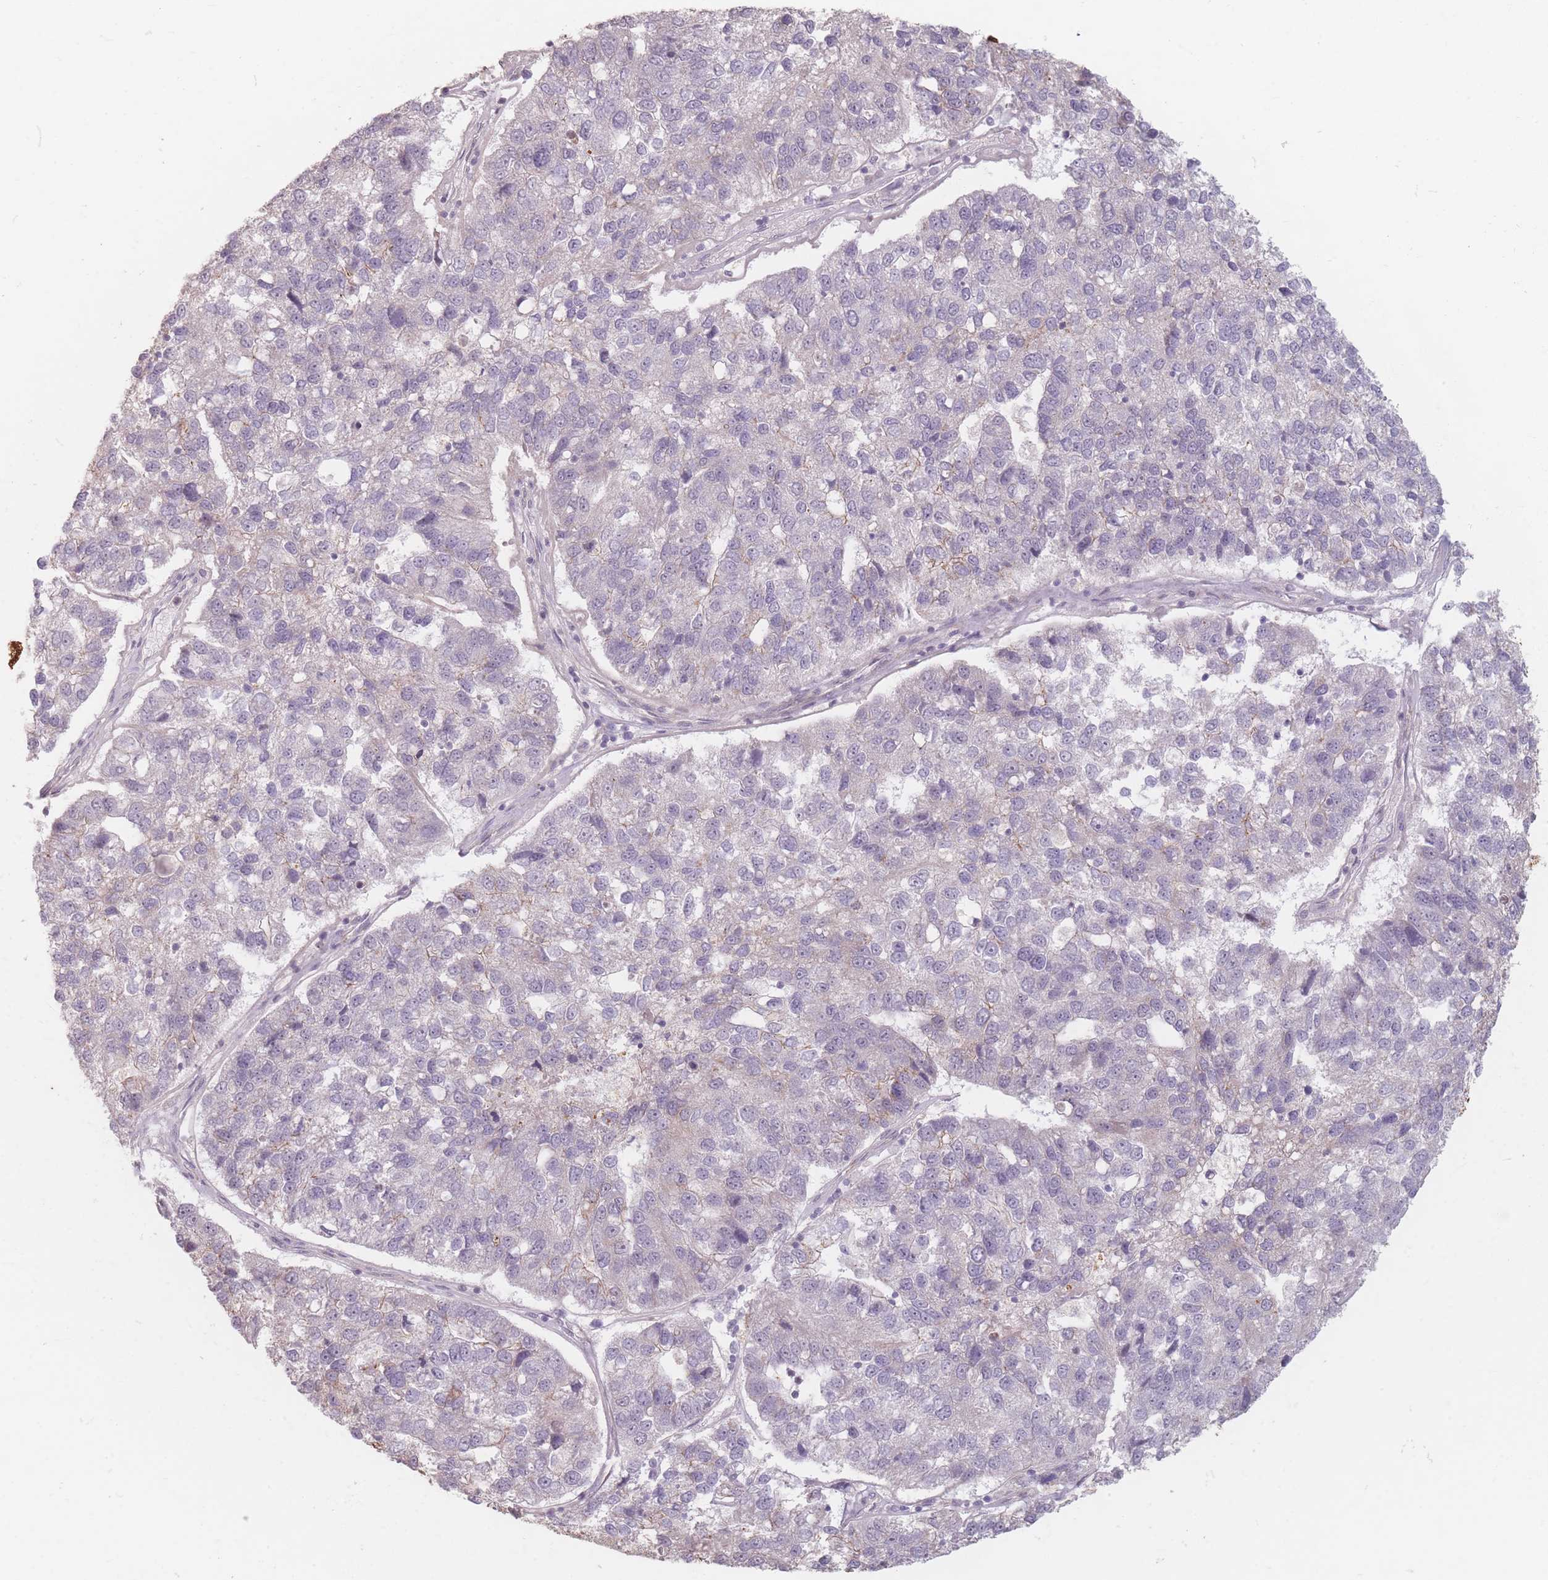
{"staining": {"intensity": "negative", "quantity": "none", "location": "none"}, "tissue": "pancreatic cancer", "cell_type": "Tumor cells", "image_type": "cancer", "snomed": [{"axis": "morphology", "description": "Adenocarcinoma, NOS"}, {"axis": "topography", "description": "Pancreas"}], "caption": "This is an immunohistochemistry photomicrograph of pancreatic adenocarcinoma. There is no staining in tumor cells.", "gene": "GABRA6", "patient": {"sex": "female", "age": 61}}